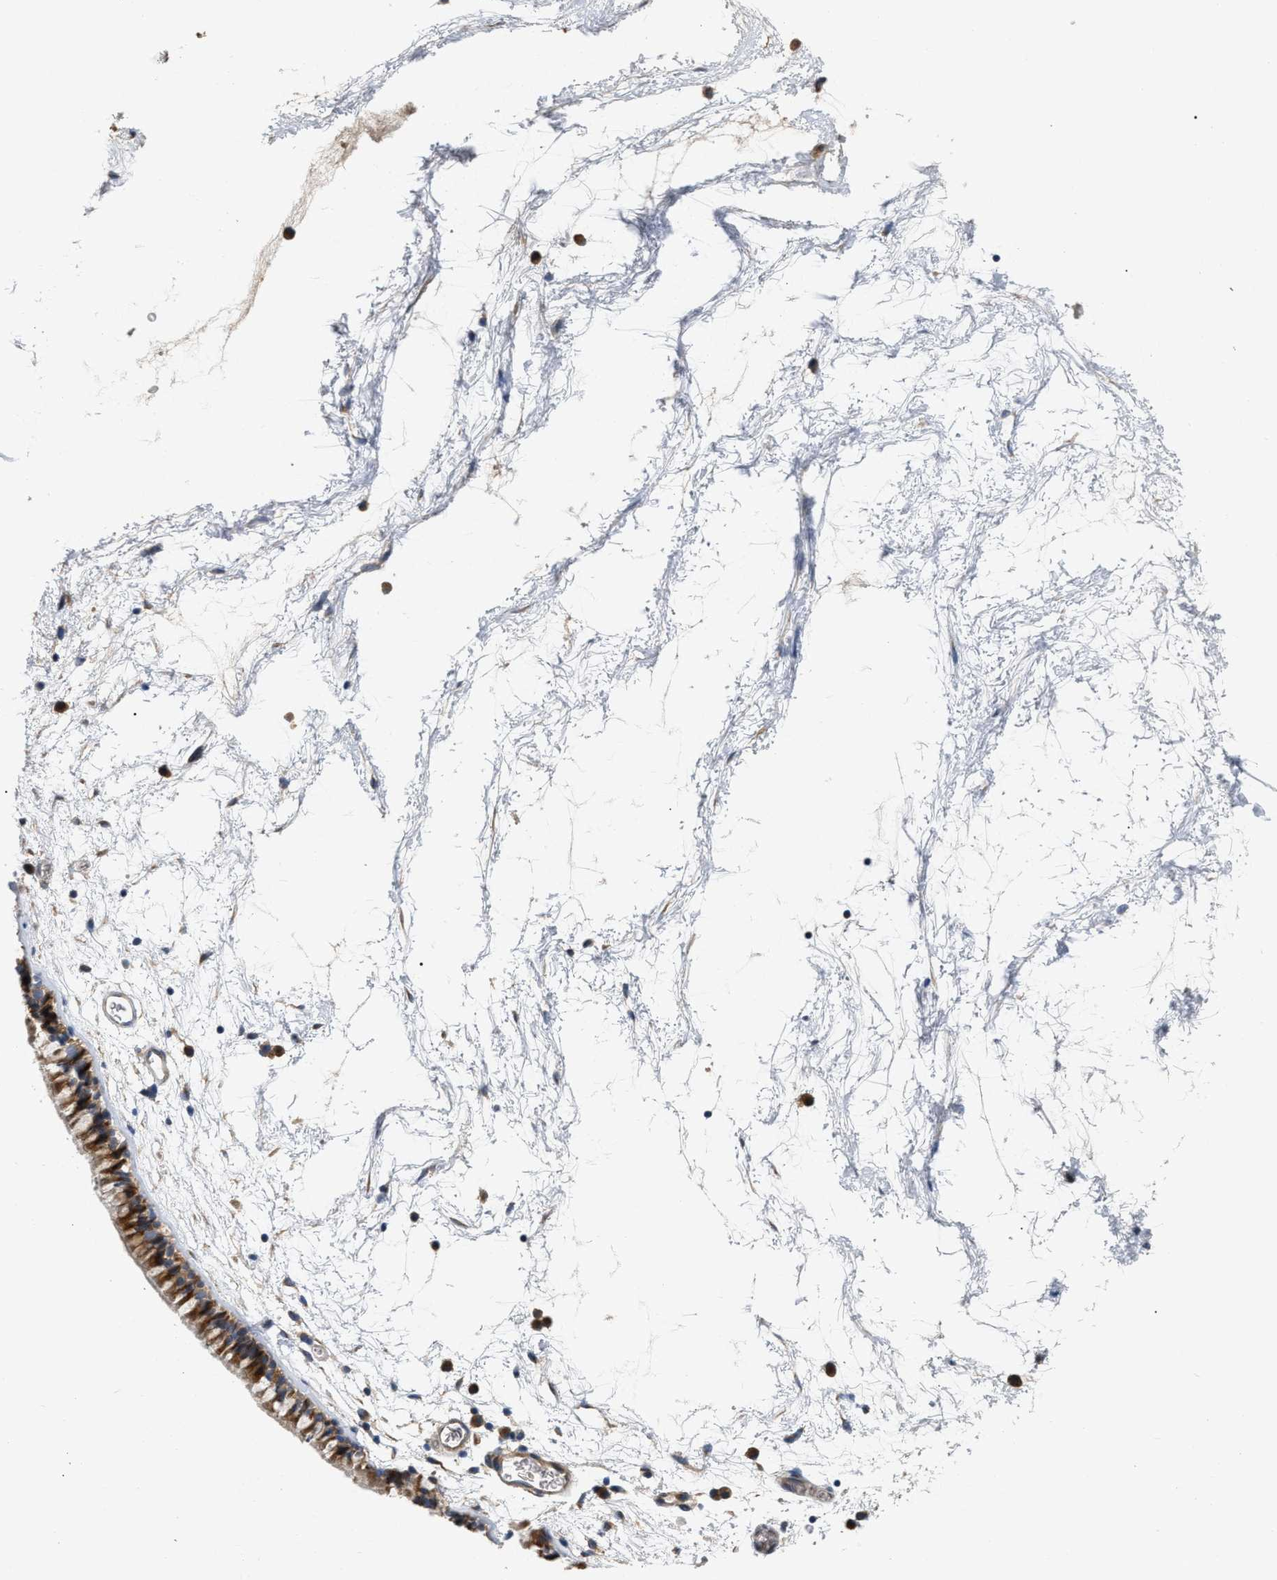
{"staining": {"intensity": "moderate", "quantity": ">75%", "location": "cytoplasmic/membranous"}, "tissue": "nasopharynx", "cell_type": "Respiratory epithelial cells", "image_type": "normal", "snomed": [{"axis": "morphology", "description": "Normal tissue, NOS"}, {"axis": "morphology", "description": "Inflammation, NOS"}, {"axis": "topography", "description": "Nasopharynx"}], "caption": "Benign nasopharynx demonstrates moderate cytoplasmic/membranous staining in about >75% of respiratory epithelial cells (Stains: DAB (3,3'-diaminobenzidine) in brown, nuclei in blue, Microscopy: brightfield microscopy at high magnification)..", "gene": "DHX58", "patient": {"sex": "male", "age": 48}}